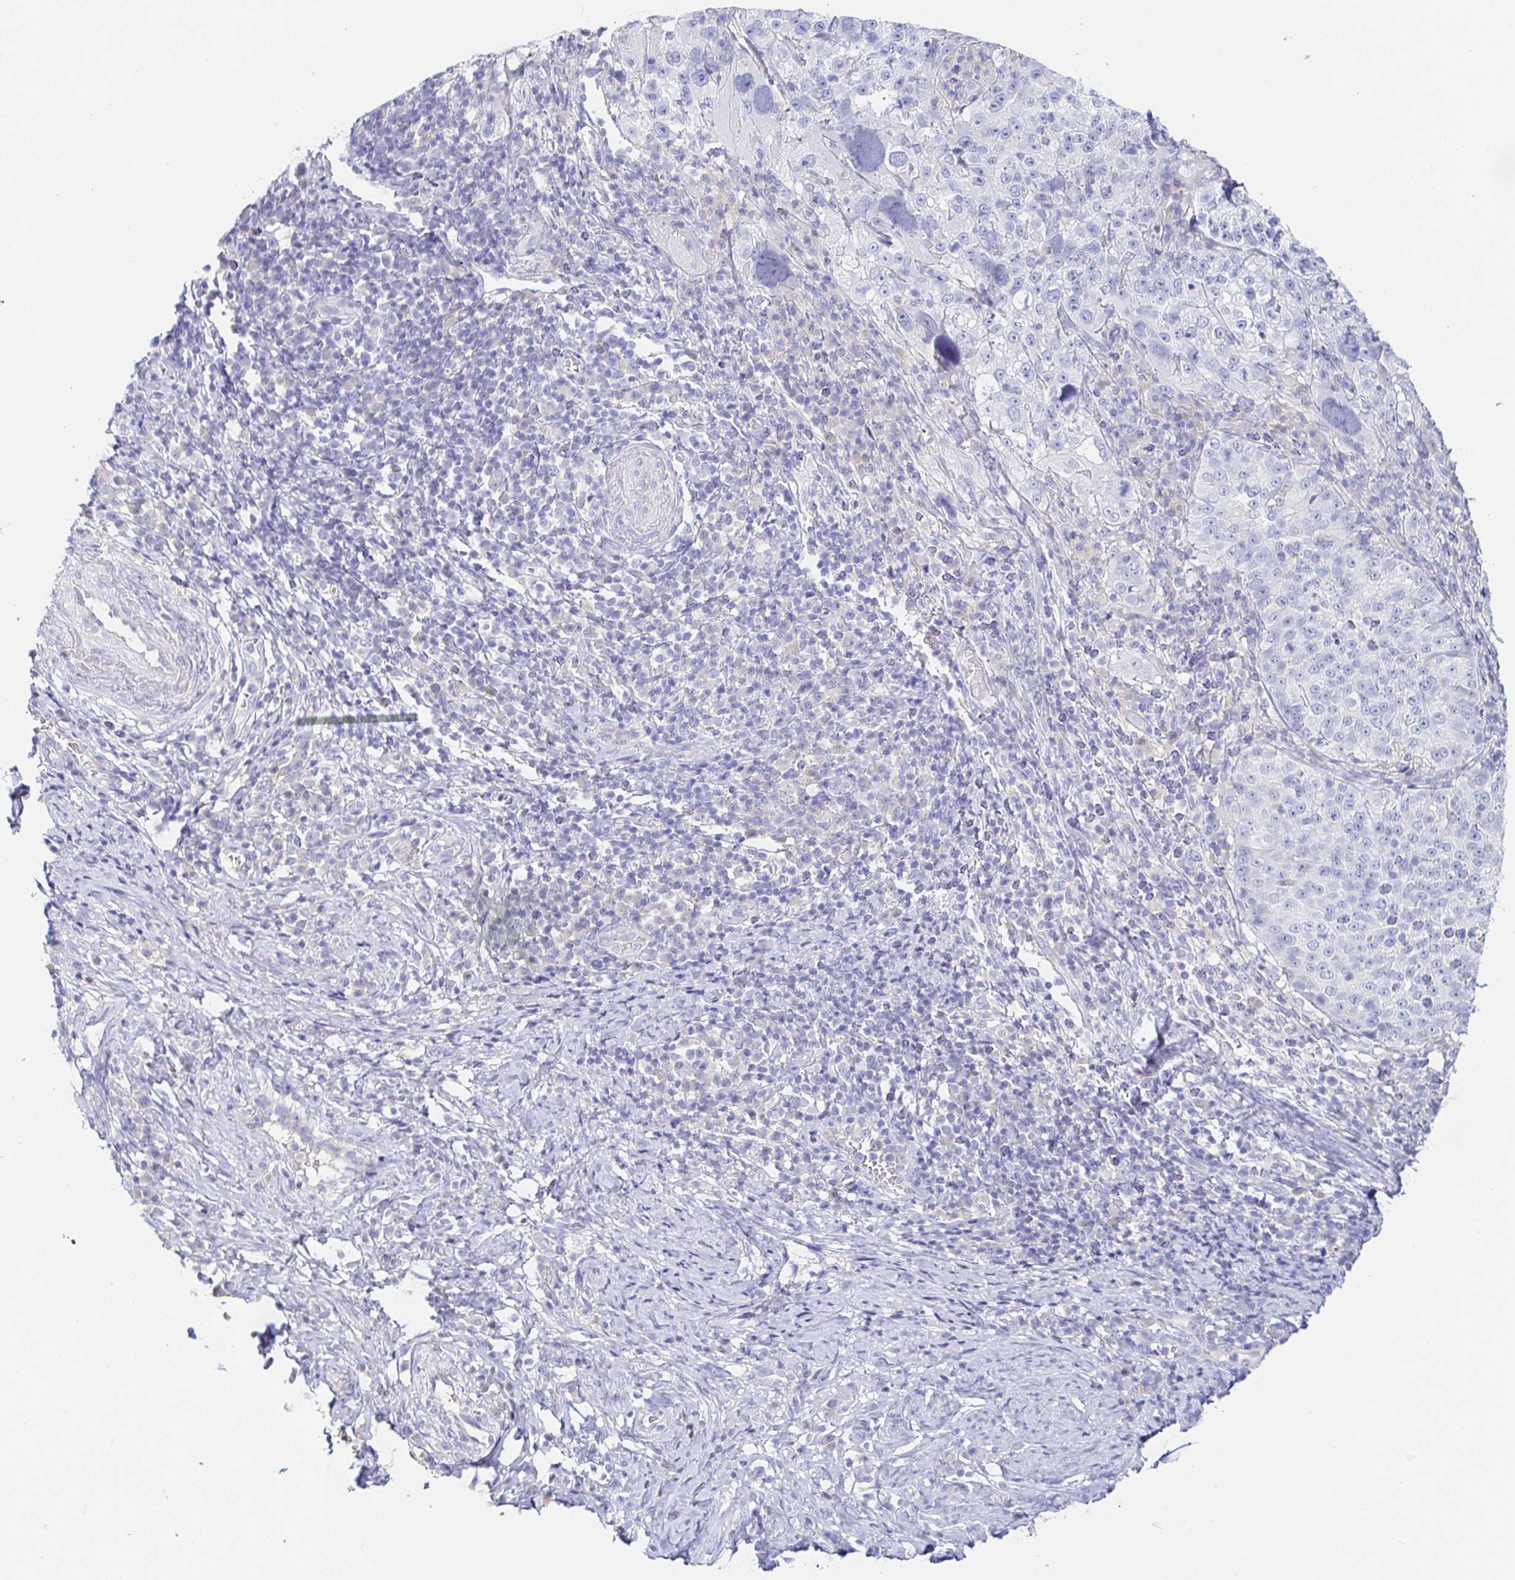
{"staining": {"intensity": "negative", "quantity": "none", "location": "none"}, "tissue": "cervical cancer", "cell_type": "Tumor cells", "image_type": "cancer", "snomed": [{"axis": "morphology", "description": "Squamous cell carcinoma, NOS"}, {"axis": "topography", "description": "Cervix"}], "caption": "IHC of human cervical cancer (squamous cell carcinoma) reveals no expression in tumor cells. (Brightfield microscopy of DAB (3,3'-diaminobenzidine) immunohistochemistry (IHC) at high magnification).", "gene": "PDE6B", "patient": {"sex": "female", "age": 75}}